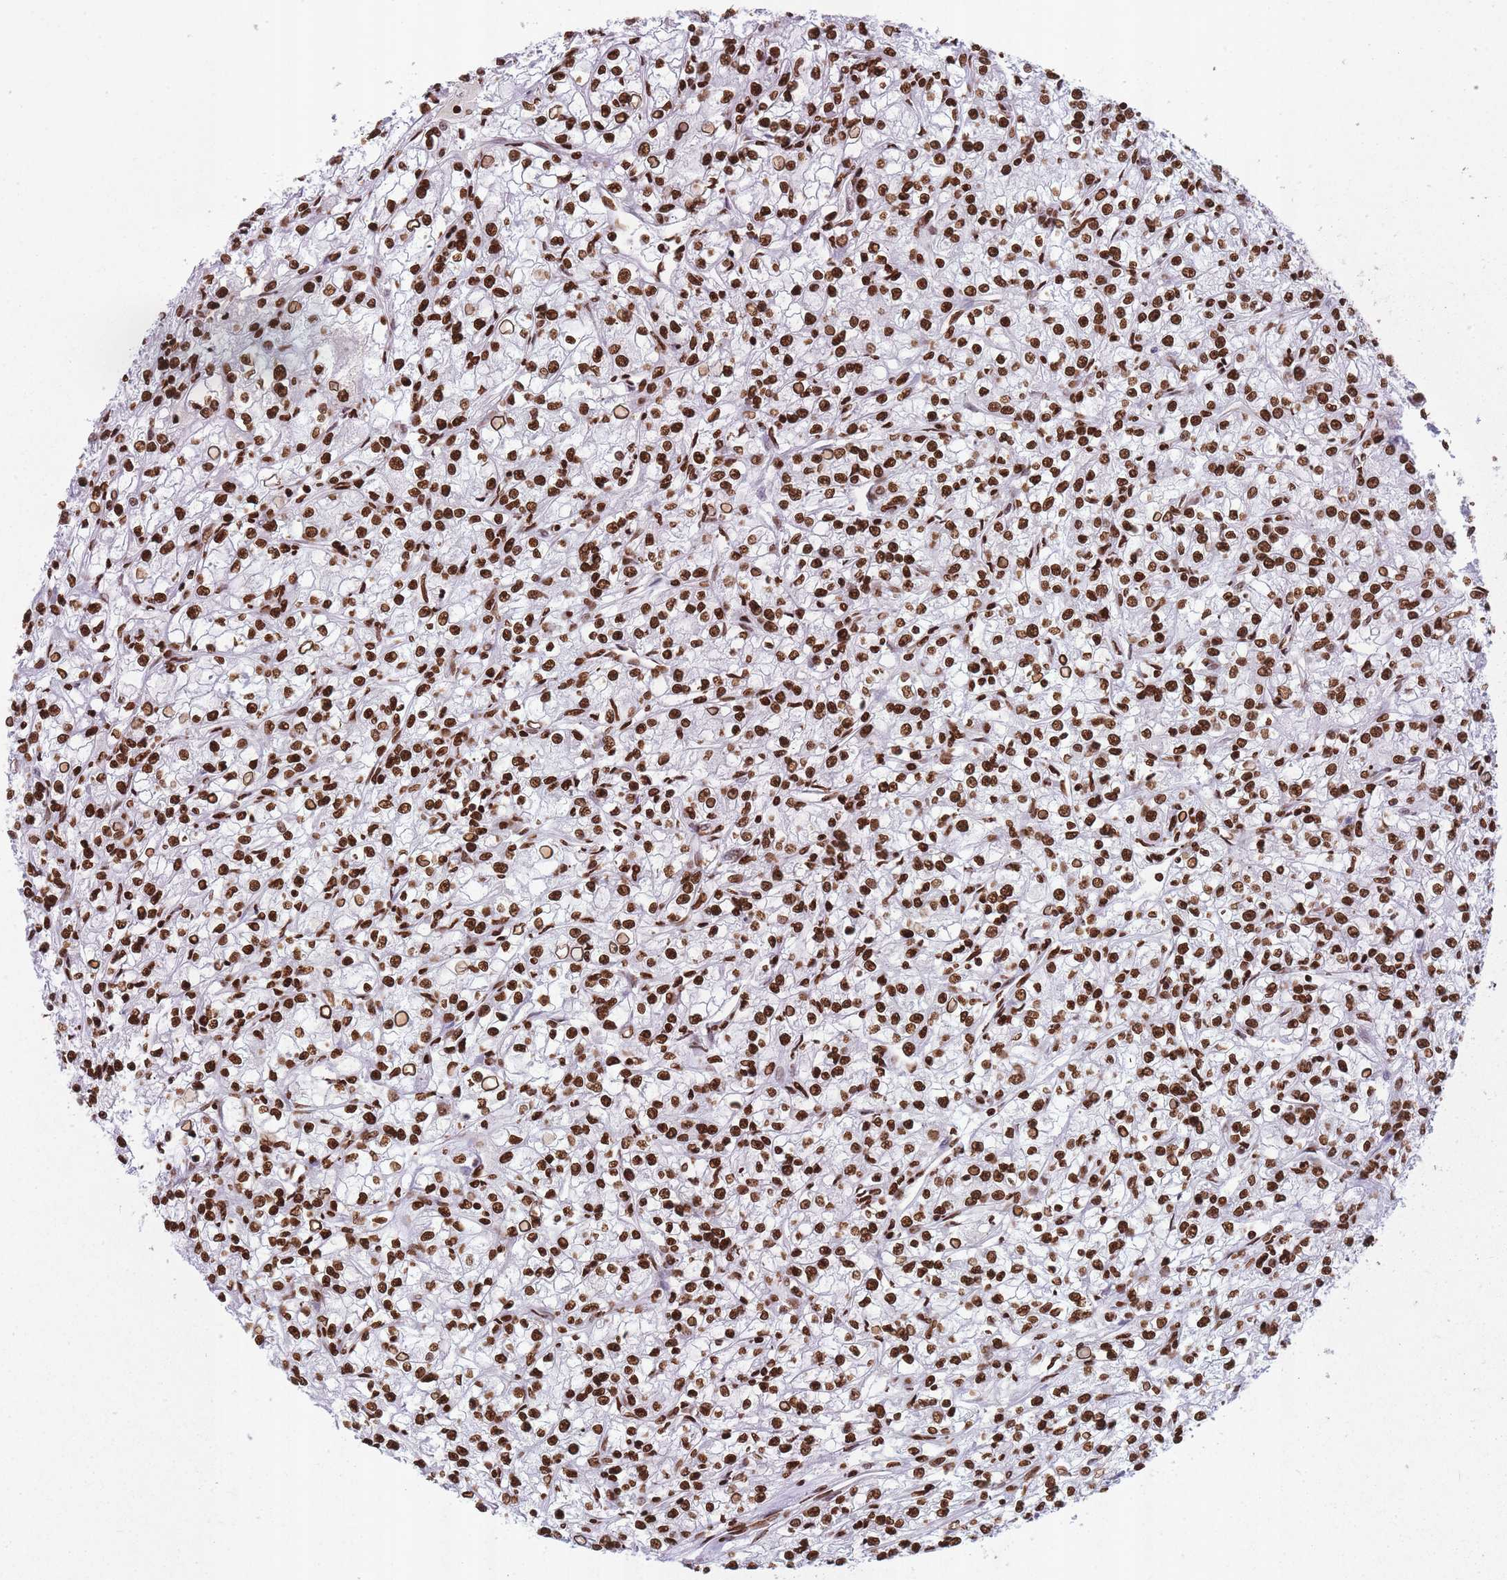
{"staining": {"intensity": "strong", "quantity": ">75%", "location": "nuclear"}, "tissue": "renal cancer", "cell_type": "Tumor cells", "image_type": "cancer", "snomed": [{"axis": "morphology", "description": "Adenocarcinoma, NOS"}, {"axis": "topography", "description": "Kidney"}], "caption": "High-power microscopy captured an immunohistochemistry (IHC) image of renal cancer (adenocarcinoma), revealing strong nuclear staining in about >75% of tumor cells. The staining was performed using DAB, with brown indicating positive protein expression. Nuclei are stained blue with hematoxylin.", "gene": "HNRNPUL1", "patient": {"sex": "female", "age": 59}}